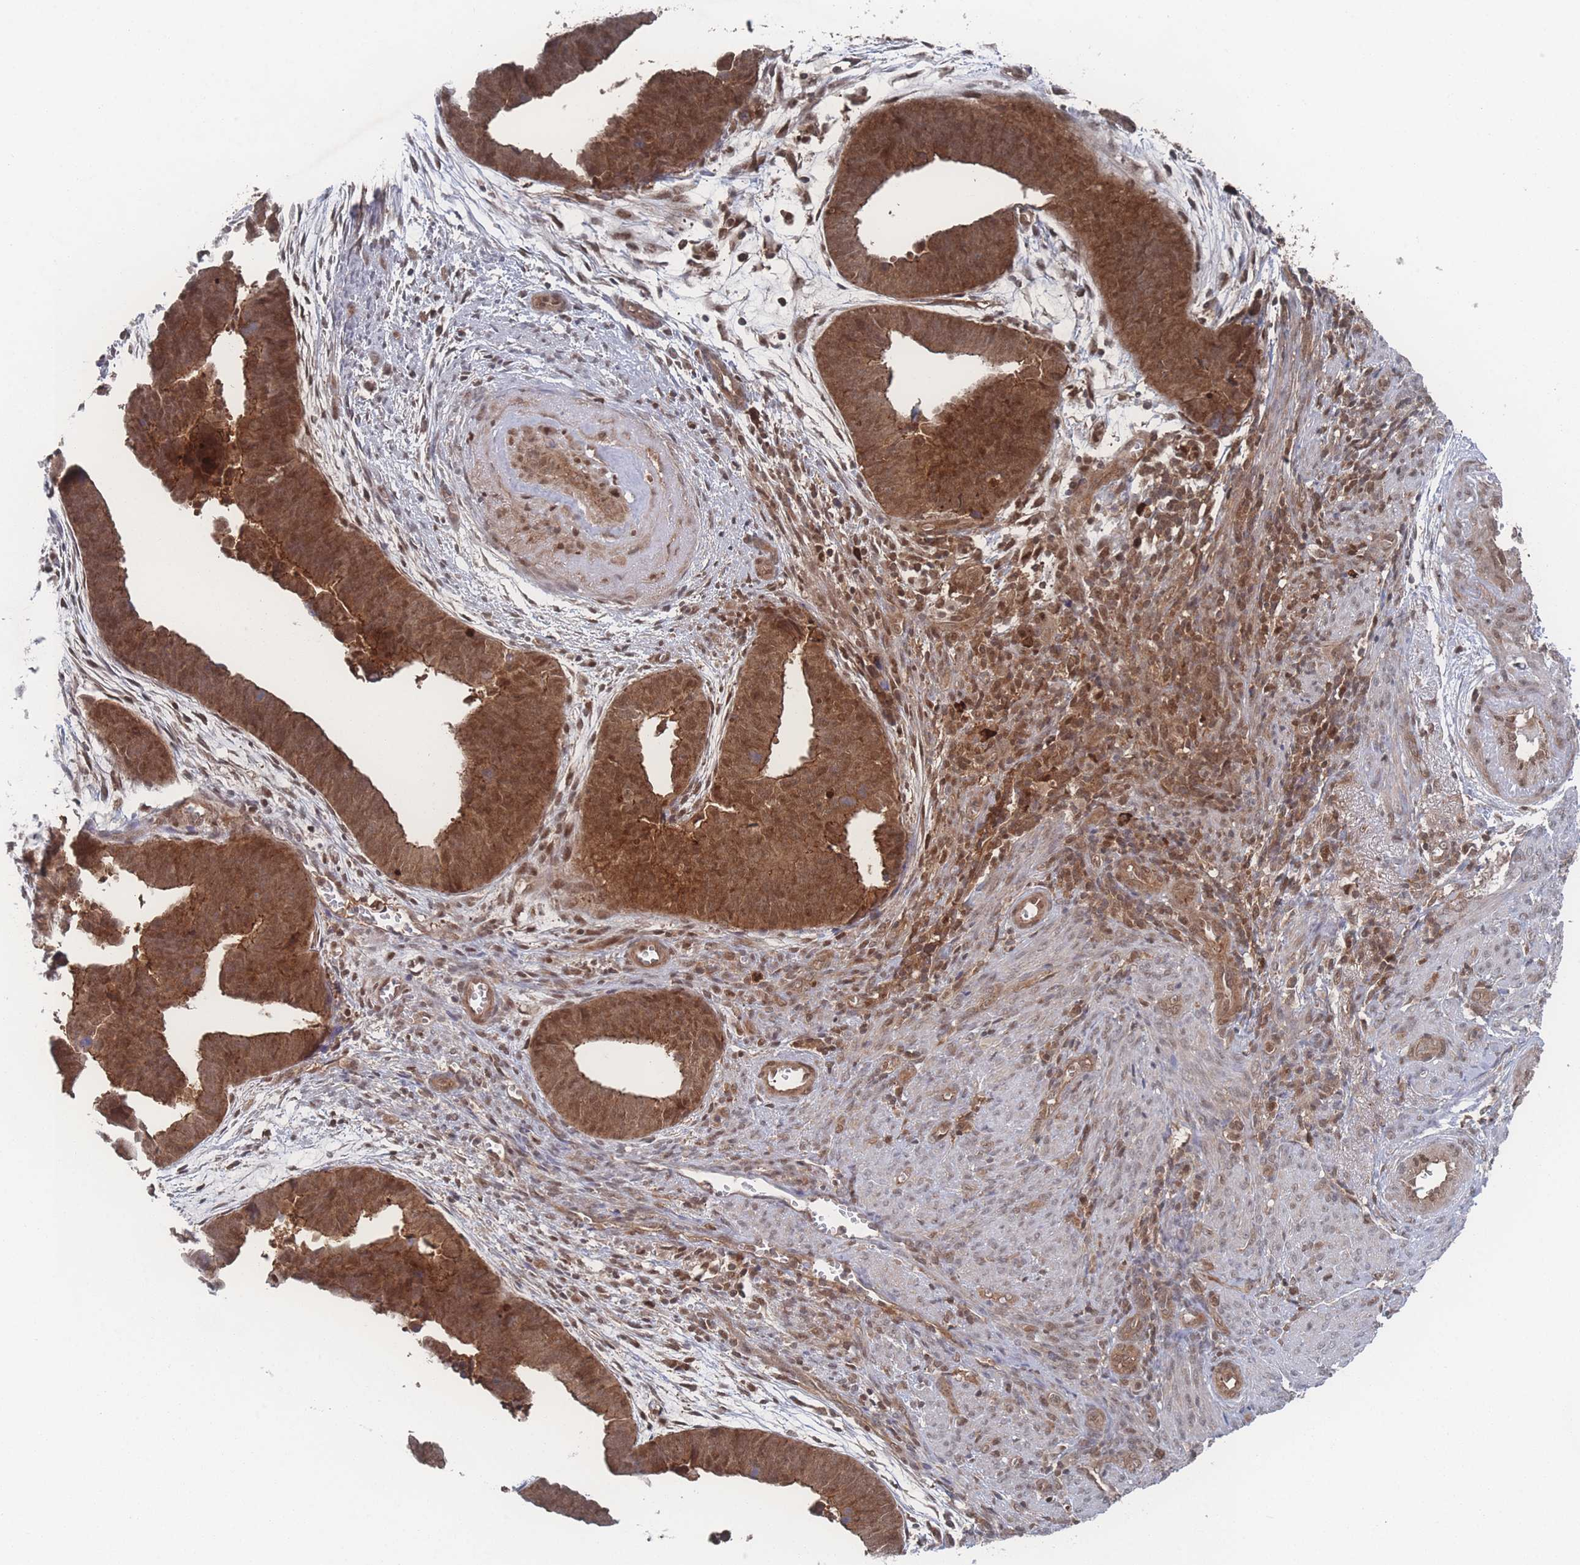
{"staining": {"intensity": "moderate", "quantity": ">75%", "location": "cytoplasmic/membranous"}, "tissue": "endometrial cancer", "cell_type": "Tumor cells", "image_type": "cancer", "snomed": [{"axis": "morphology", "description": "Adenocarcinoma, NOS"}, {"axis": "topography", "description": "Endometrium"}], "caption": "Brown immunohistochemical staining in human endometrial cancer exhibits moderate cytoplasmic/membranous staining in approximately >75% of tumor cells. The staining is performed using DAB (3,3'-diaminobenzidine) brown chromogen to label protein expression. The nuclei are counter-stained blue using hematoxylin.", "gene": "PSMA1", "patient": {"sex": "female", "age": 75}}